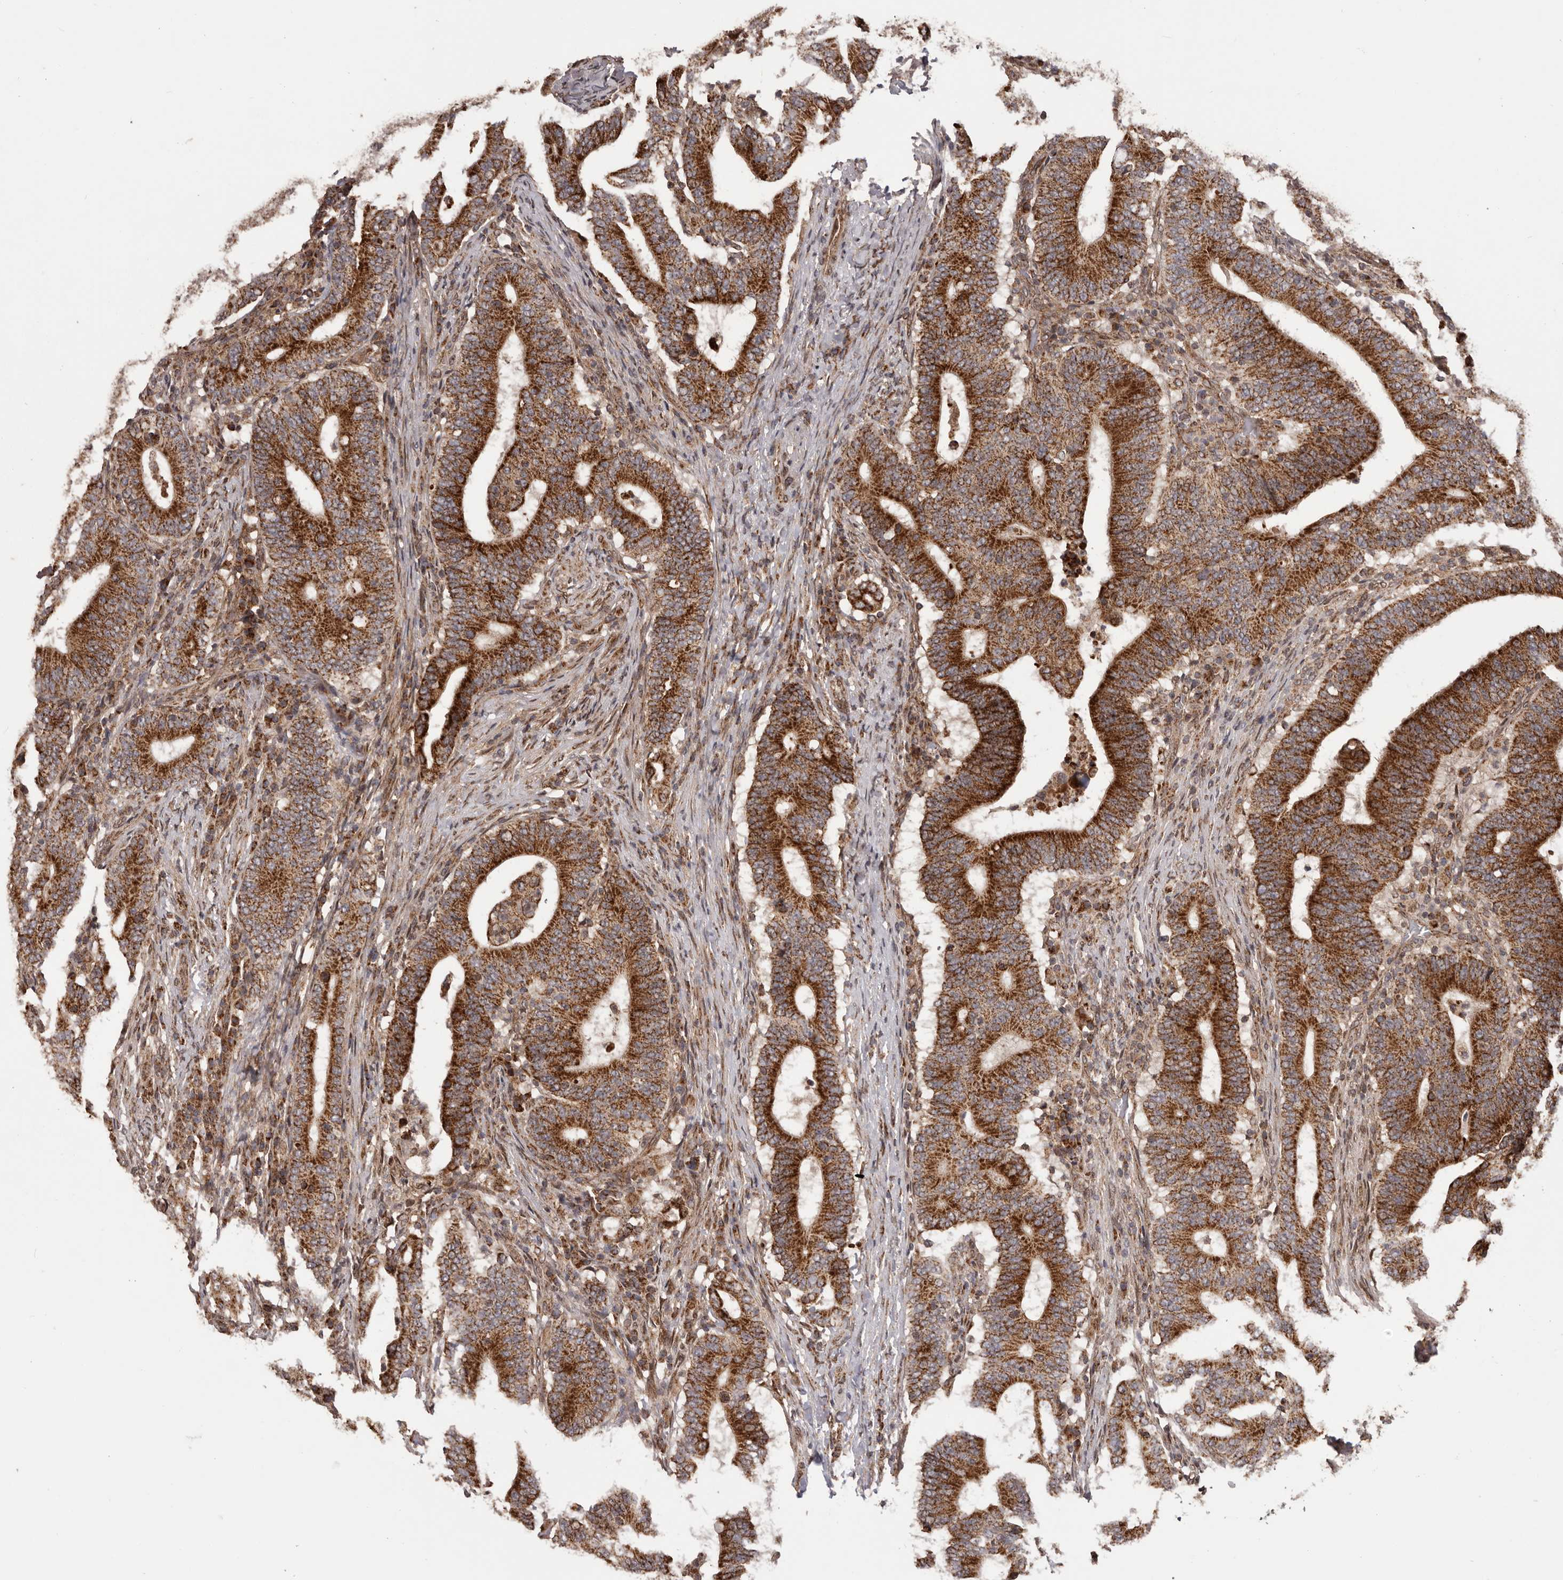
{"staining": {"intensity": "strong", "quantity": ">75%", "location": "cytoplasmic/membranous"}, "tissue": "colorectal cancer", "cell_type": "Tumor cells", "image_type": "cancer", "snomed": [{"axis": "morphology", "description": "Adenocarcinoma, NOS"}, {"axis": "topography", "description": "Colon"}], "caption": "Brown immunohistochemical staining in human adenocarcinoma (colorectal) reveals strong cytoplasmic/membranous positivity in about >75% of tumor cells. (Stains: DAB in brown, nuclei in blue, Microscopy: brightfield microscopy at high magnification).", "gene": "CHRM2", "patient": {"sex": "female", "age": 66}}